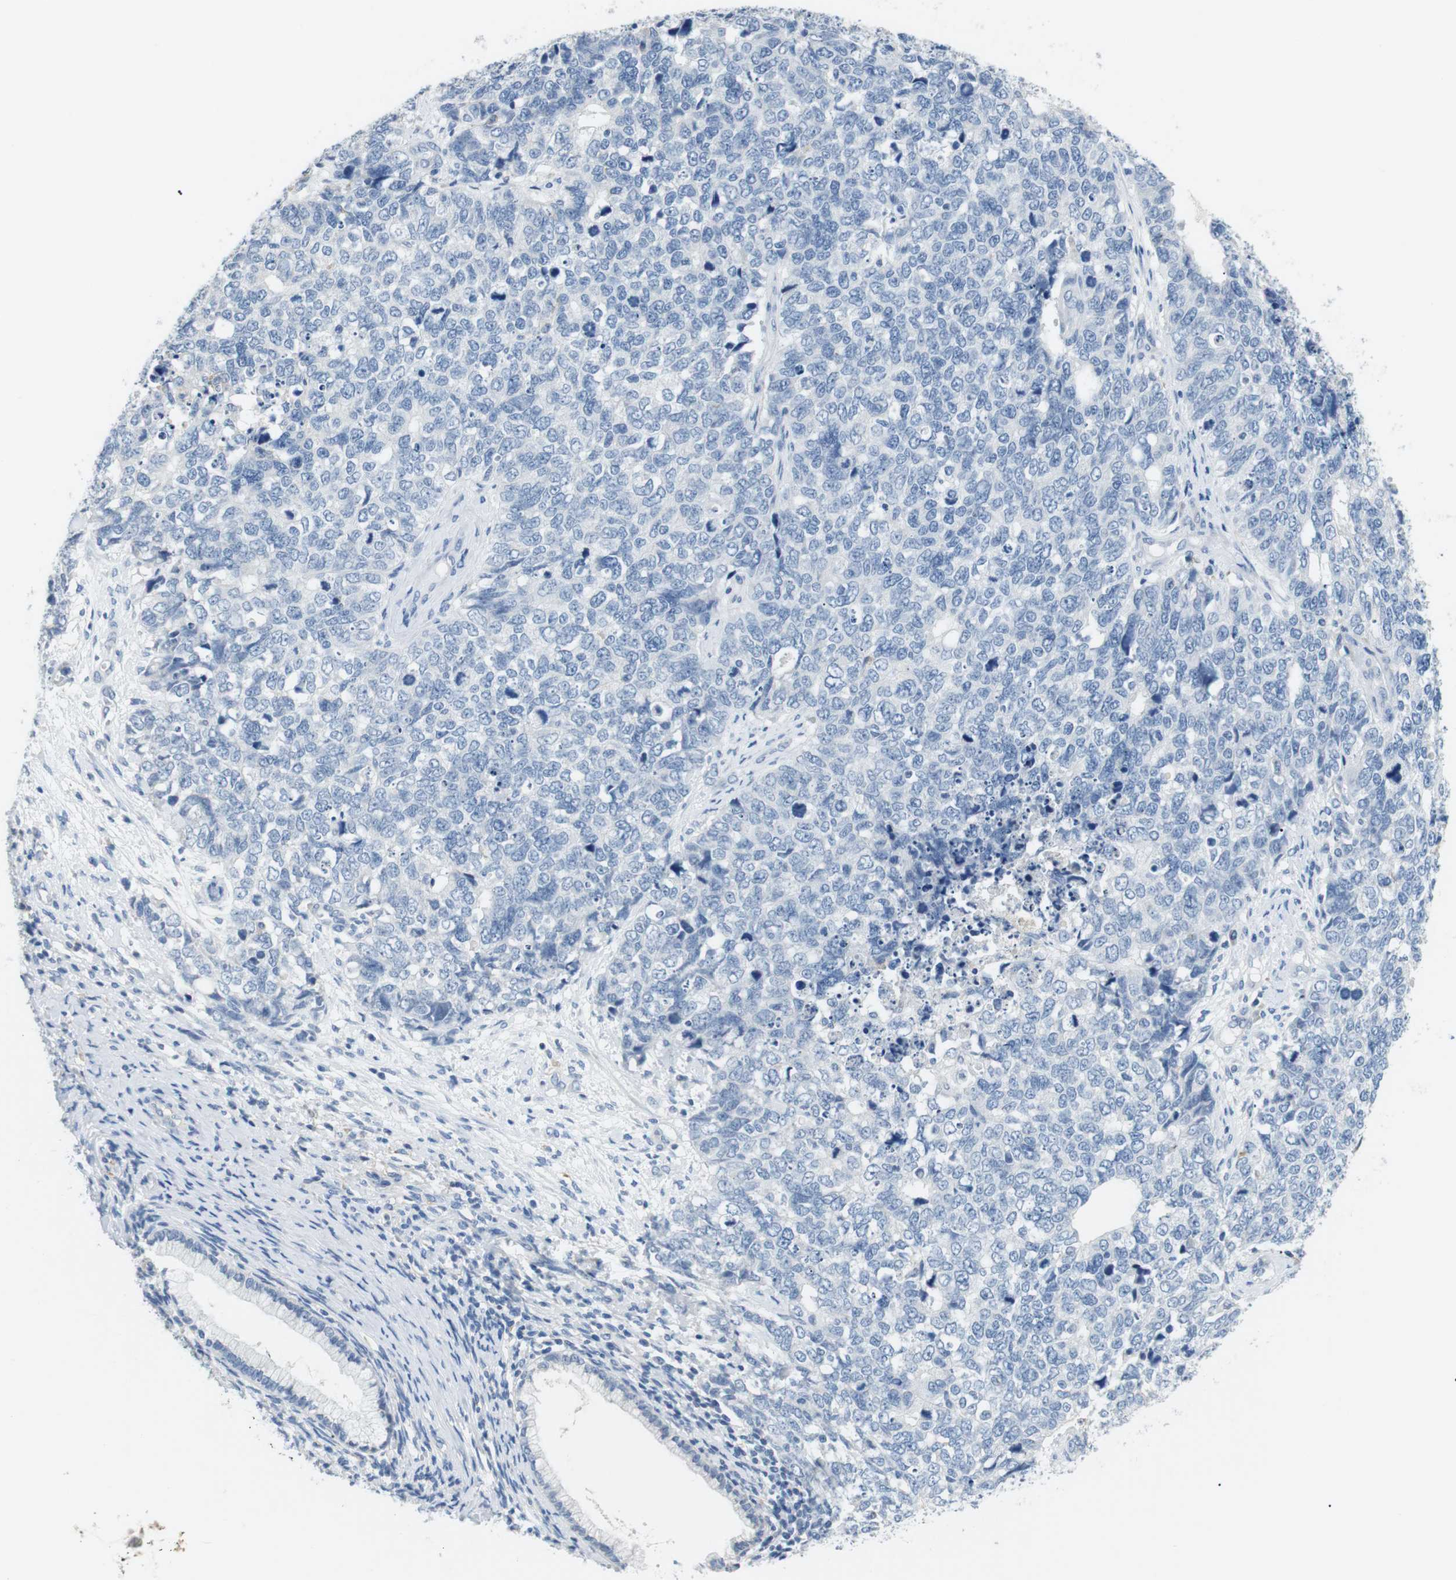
{"staining": {"intensity": "negative", "quantity": "none", "location": "none"}, "tissue": "cervical cancer", "cell_type": "Tumor cells", "image_type": "cancer", "snomed": [{"axis": "morphology", "description": "Squamous cell carcinoma, NOS"}, {"axis": "topography", "description": "Cervix"}], "caption": "Image shows no protein staining in tumor cells of cervical cancer tissue.", "gene": "FCGRT", "patient": {"sex": "female", "age": 63}}